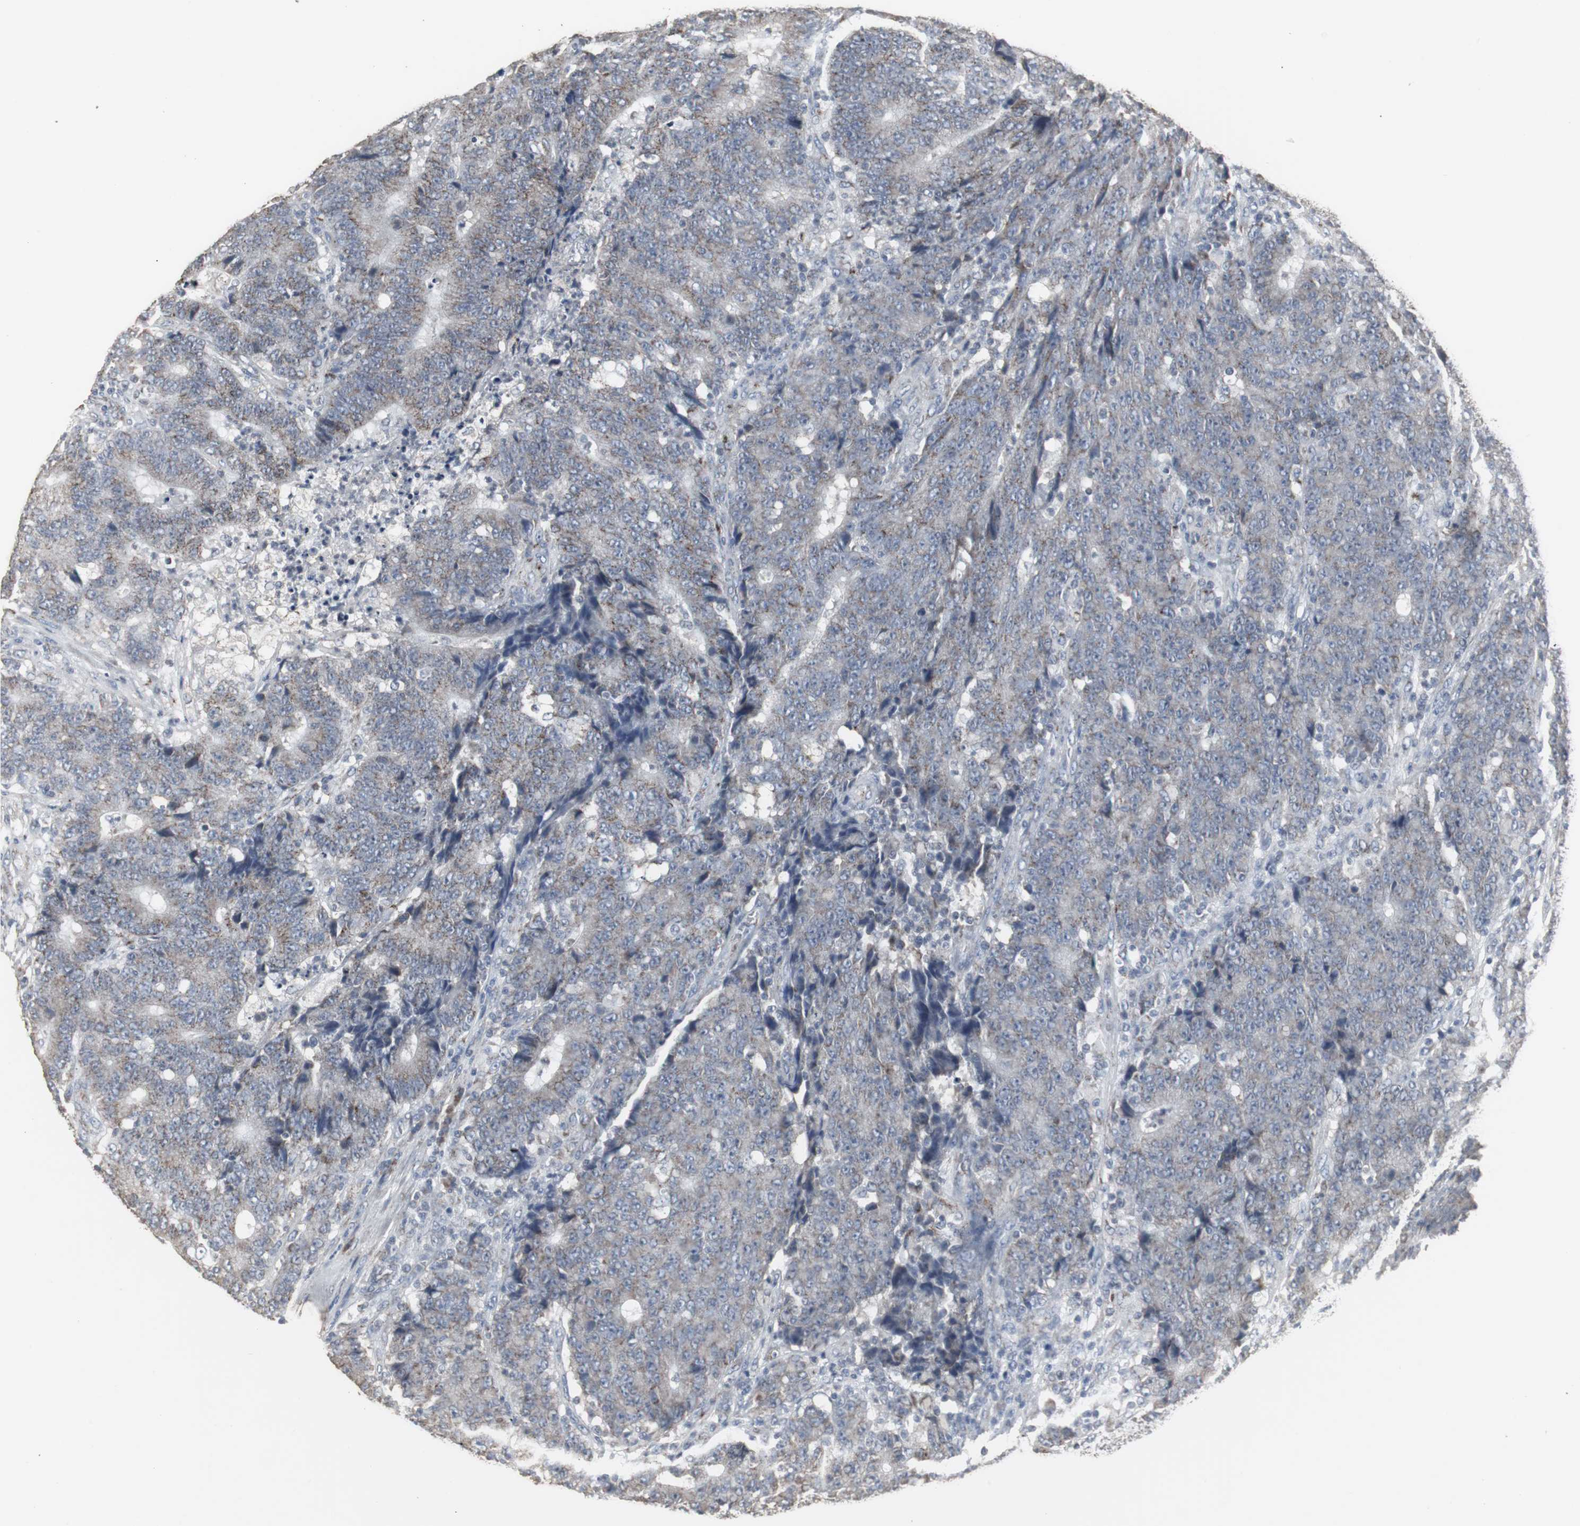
{"staining": {"intensity": "weak", "quantity": "25%-75%", "location": "cytoplasmic/membranous"}, "tissue": "colorectal cancer", "cell_type": "Tumor cells", "image_type": "cancer", "snomed": [{"axis": "morphology", "description": "Normal tissue, NOS"}, {"axis": "morphology", "description": "Adenocarcinoma, NOS"}, {"axis": "topography", "description": "Colon"}], "caption": "A low amount of weak cytoplasmic/membranous staining is appreciated in about 25%-75% of tumor cells in colorectal cancer tissue.", "gene": "ACAA1", "patient": {"sex": "female", "age": 75}}